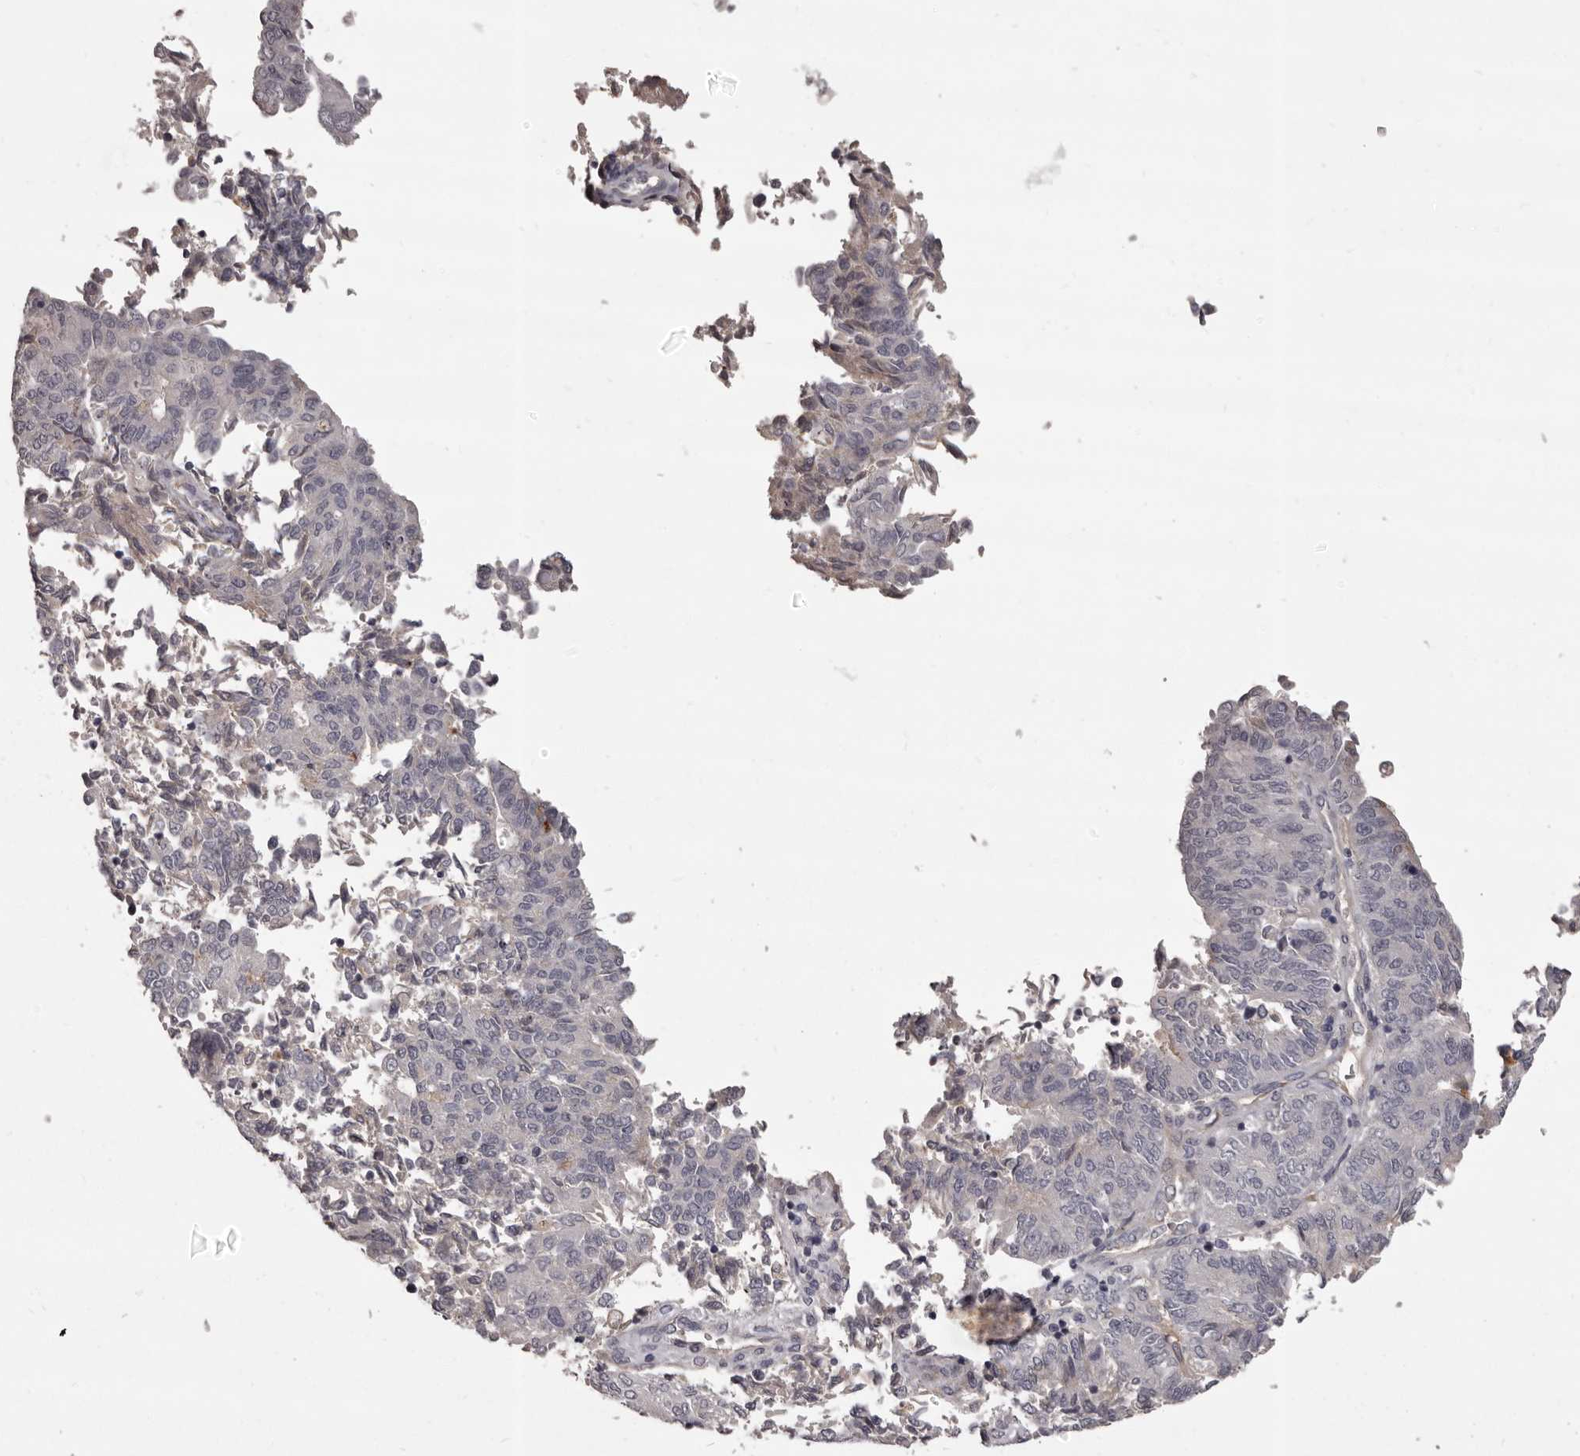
{"staining": {"intensity": "negative", "quantity": "none", "location": "none"}, "tissue": "endometrial cancer", "cell_type": "Tumor cells", "image_type": "cancer", "snomed": [{"axis": "morphology", "description": "Adenocarcinoma, NOS"}, {"axis": "topography", "description": "Endometrium"}], "caption": "There is no significant expression in tumor cells of endometrial cancer (adenocarcinoma).", "gene": "GPR78", "patient": {"sex": "female", "age": 80}}